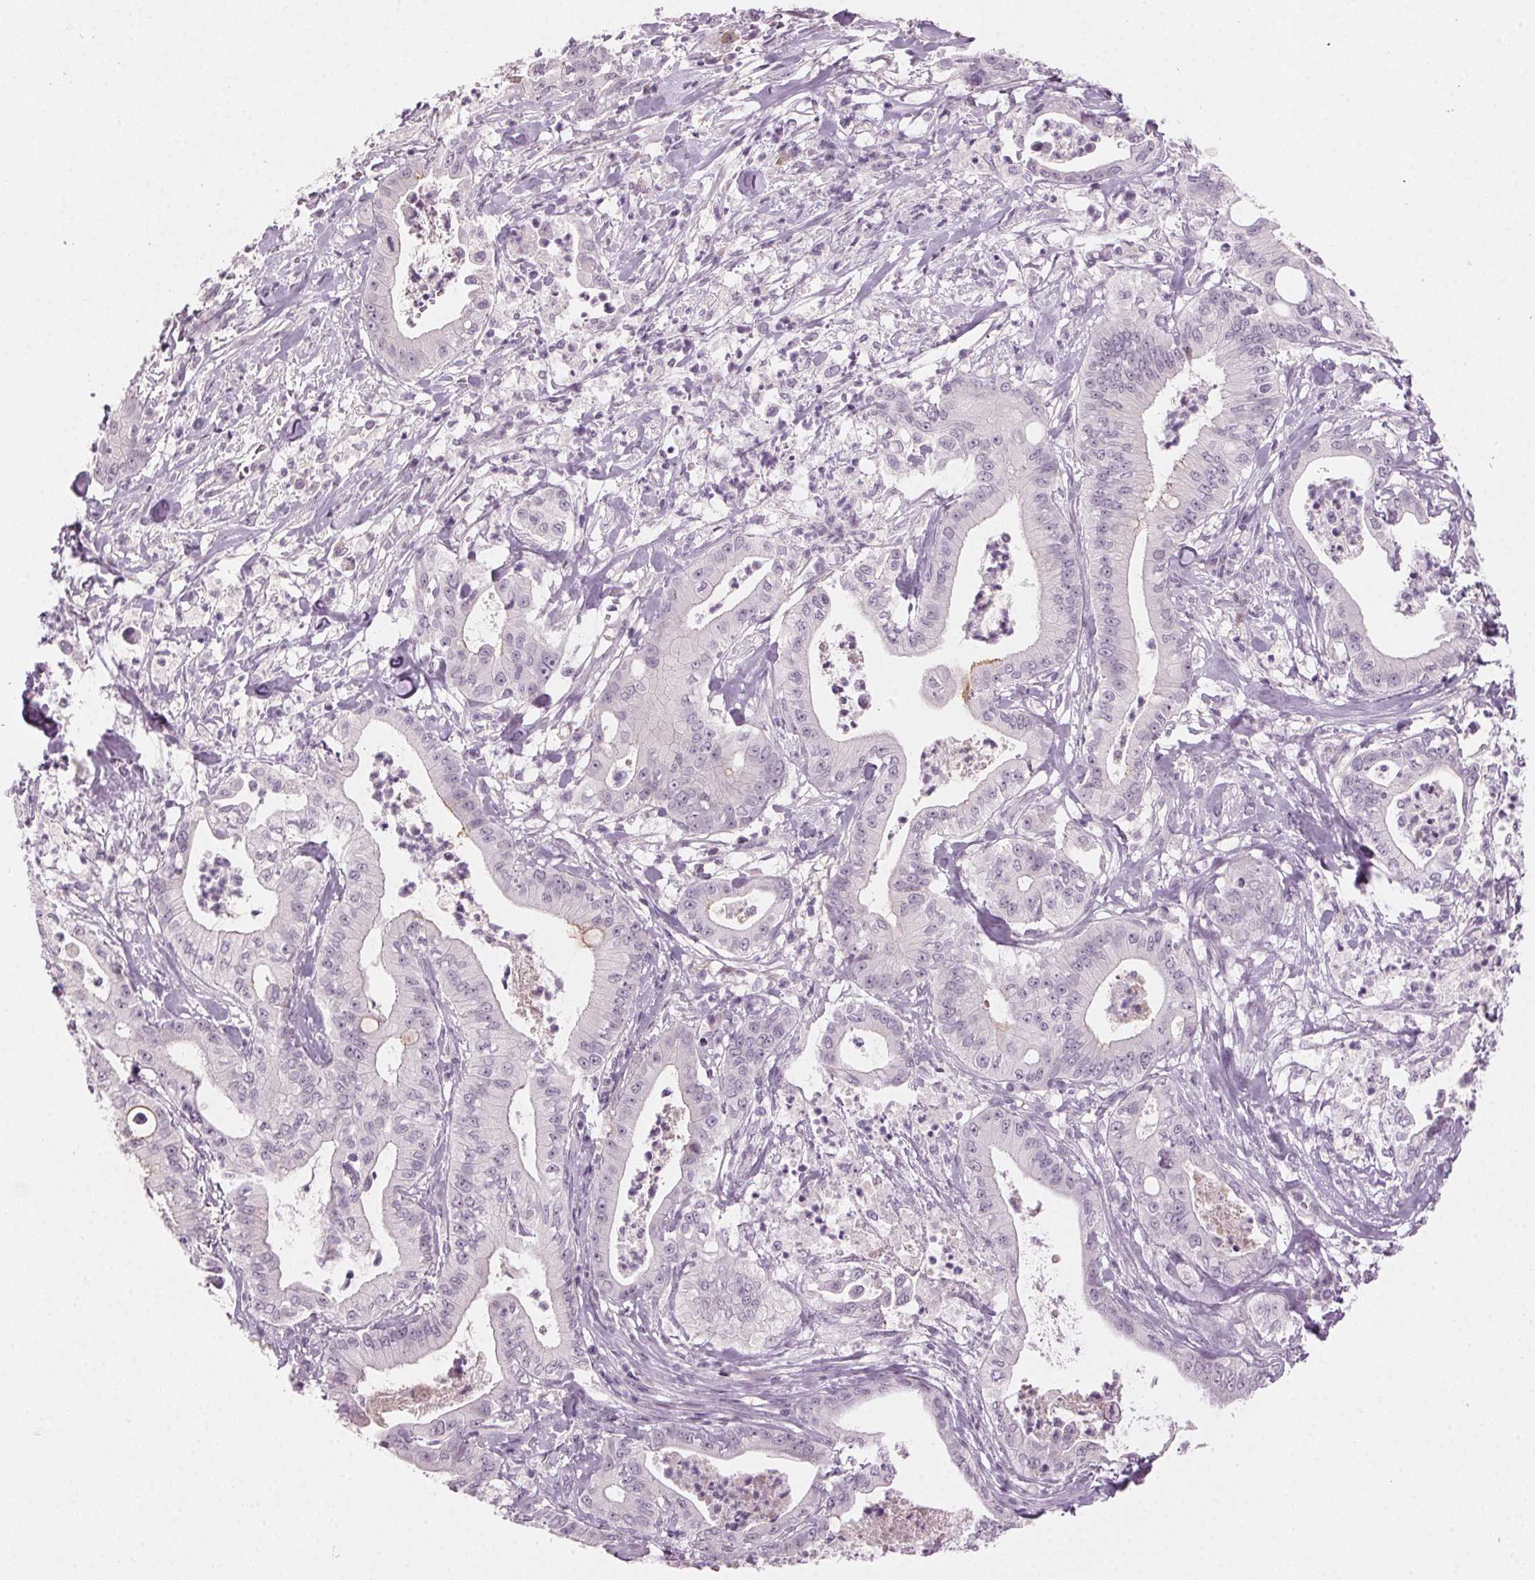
{"staining": {"intensity": "weak", "quantity": "<25%", "location": "cytoplasmic/membranous"}, "tissue": "pancreatic cancer", "cell_type": "Tumor cells", "image_type": "cancer", "snomed": [{"axis": "morphology", "description": "Adenocarcinoma, NOS"}, {"axis": "topography", "description": "Pancreas"}], "caption": "This is an immunohistochemistry (IHC) histopathology image of human pancreatic adenocarcinoma. There is no positivity in tumor cells.", "gene": "HSF5", "patient": {"sex": "male", "age": 71}}